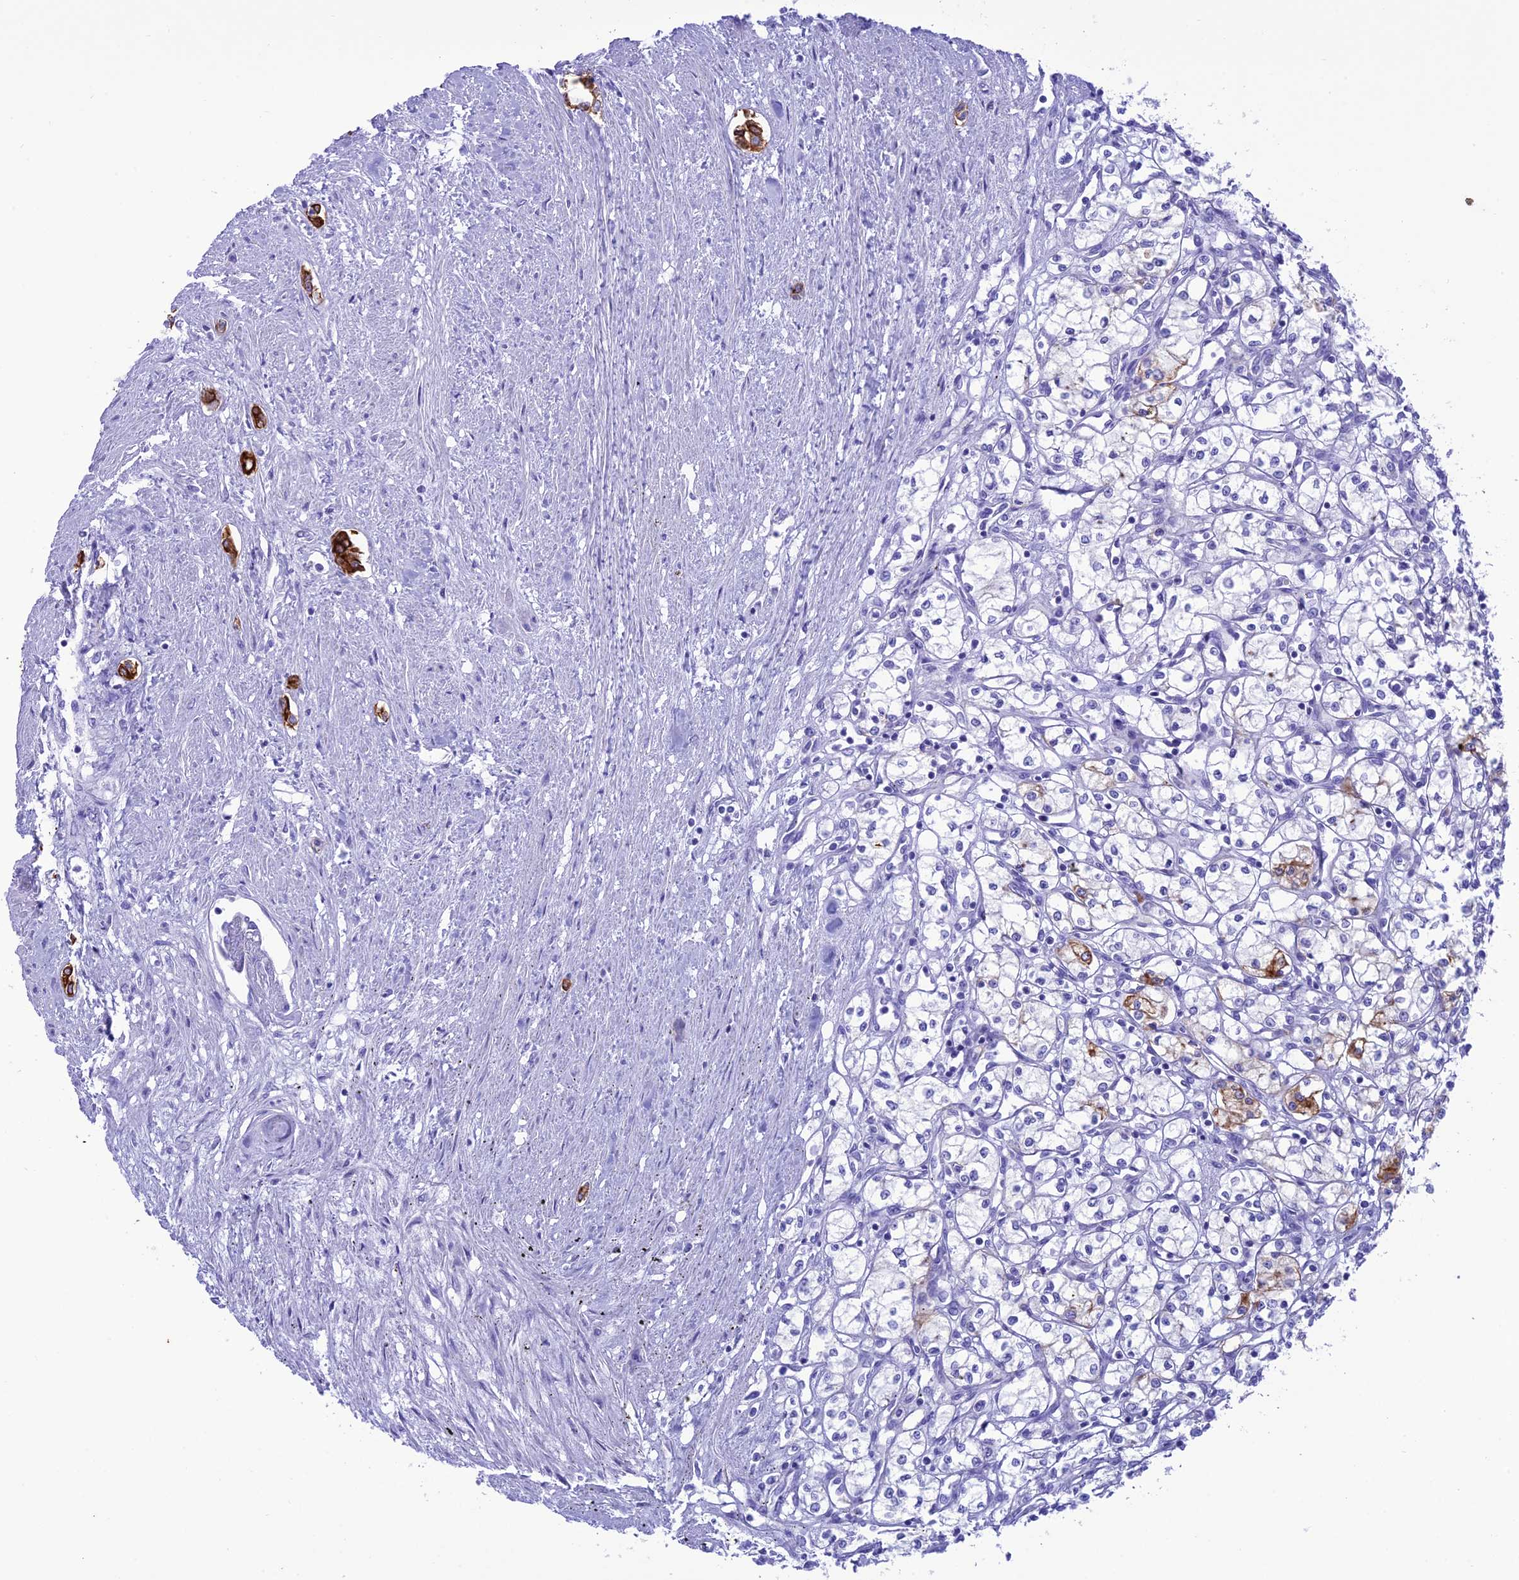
{"staining": {"intensity": "moderate", "quantity": "<25%", "location": "cytoplasmic/membranous"}, "tissue": "renal cancer", "cell_type": "Tumor cells", "image_type": "cancer", "snomed": [{"axis": "morphology", "description": "Adenocarcinoma, NOS"}, {"axis": "topography", "description": "Kidney"}], "caption": "DAB immunohistochemical staining of renal adenocarcinoma shows moderate cytoplasmic/membranous protein positivity in about <25% of tumor cells. (DAB (3,3'-diaminobenzidine) IHC with brightfield microscopy, high magnification).", "gene": "VPS52", "patient": {"sex": "male", "age": 59}}